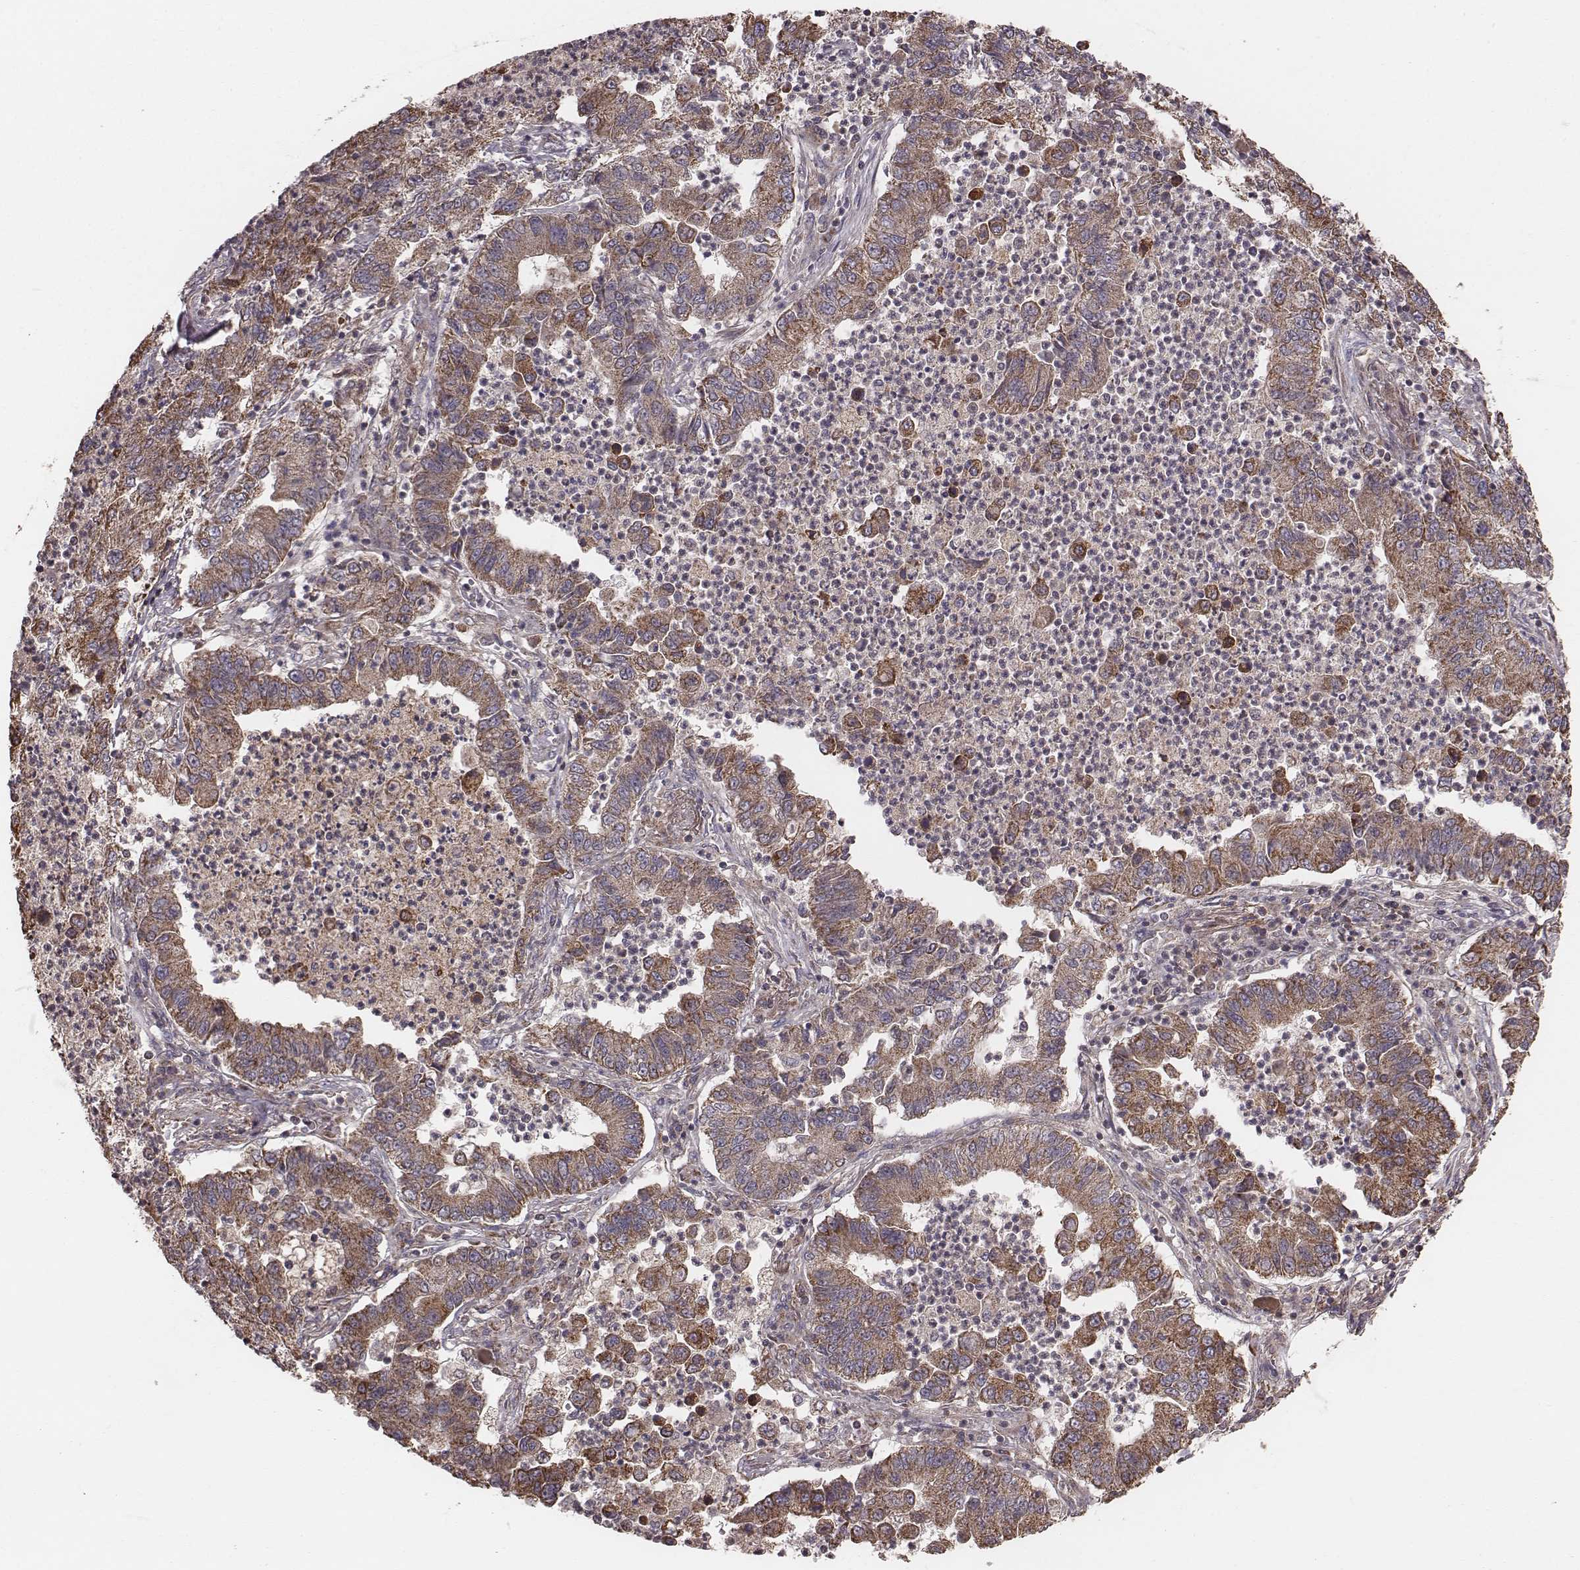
{"staining": {"intensity": "moderate", "quantity": ">75%", "location": "cytoplasmic/membranous"}, "tissue": "lung cancer", "cell_type": "Tumor cells", "image_type": "cancer", "snomed": [{"axis": "morphology", "description": "Adenocarcinoma, NOS"}, {"axis": "topography", "description": "Lung"}], "caption": "This image displays IHC staining of lung cancer (adenocarcinoma), with medium moderate cytoplasmic/membranous expression in approximately >75% of tumor cells.", "gene": "PDCD2L", "patient": {"sex": "female", "age": 57}}